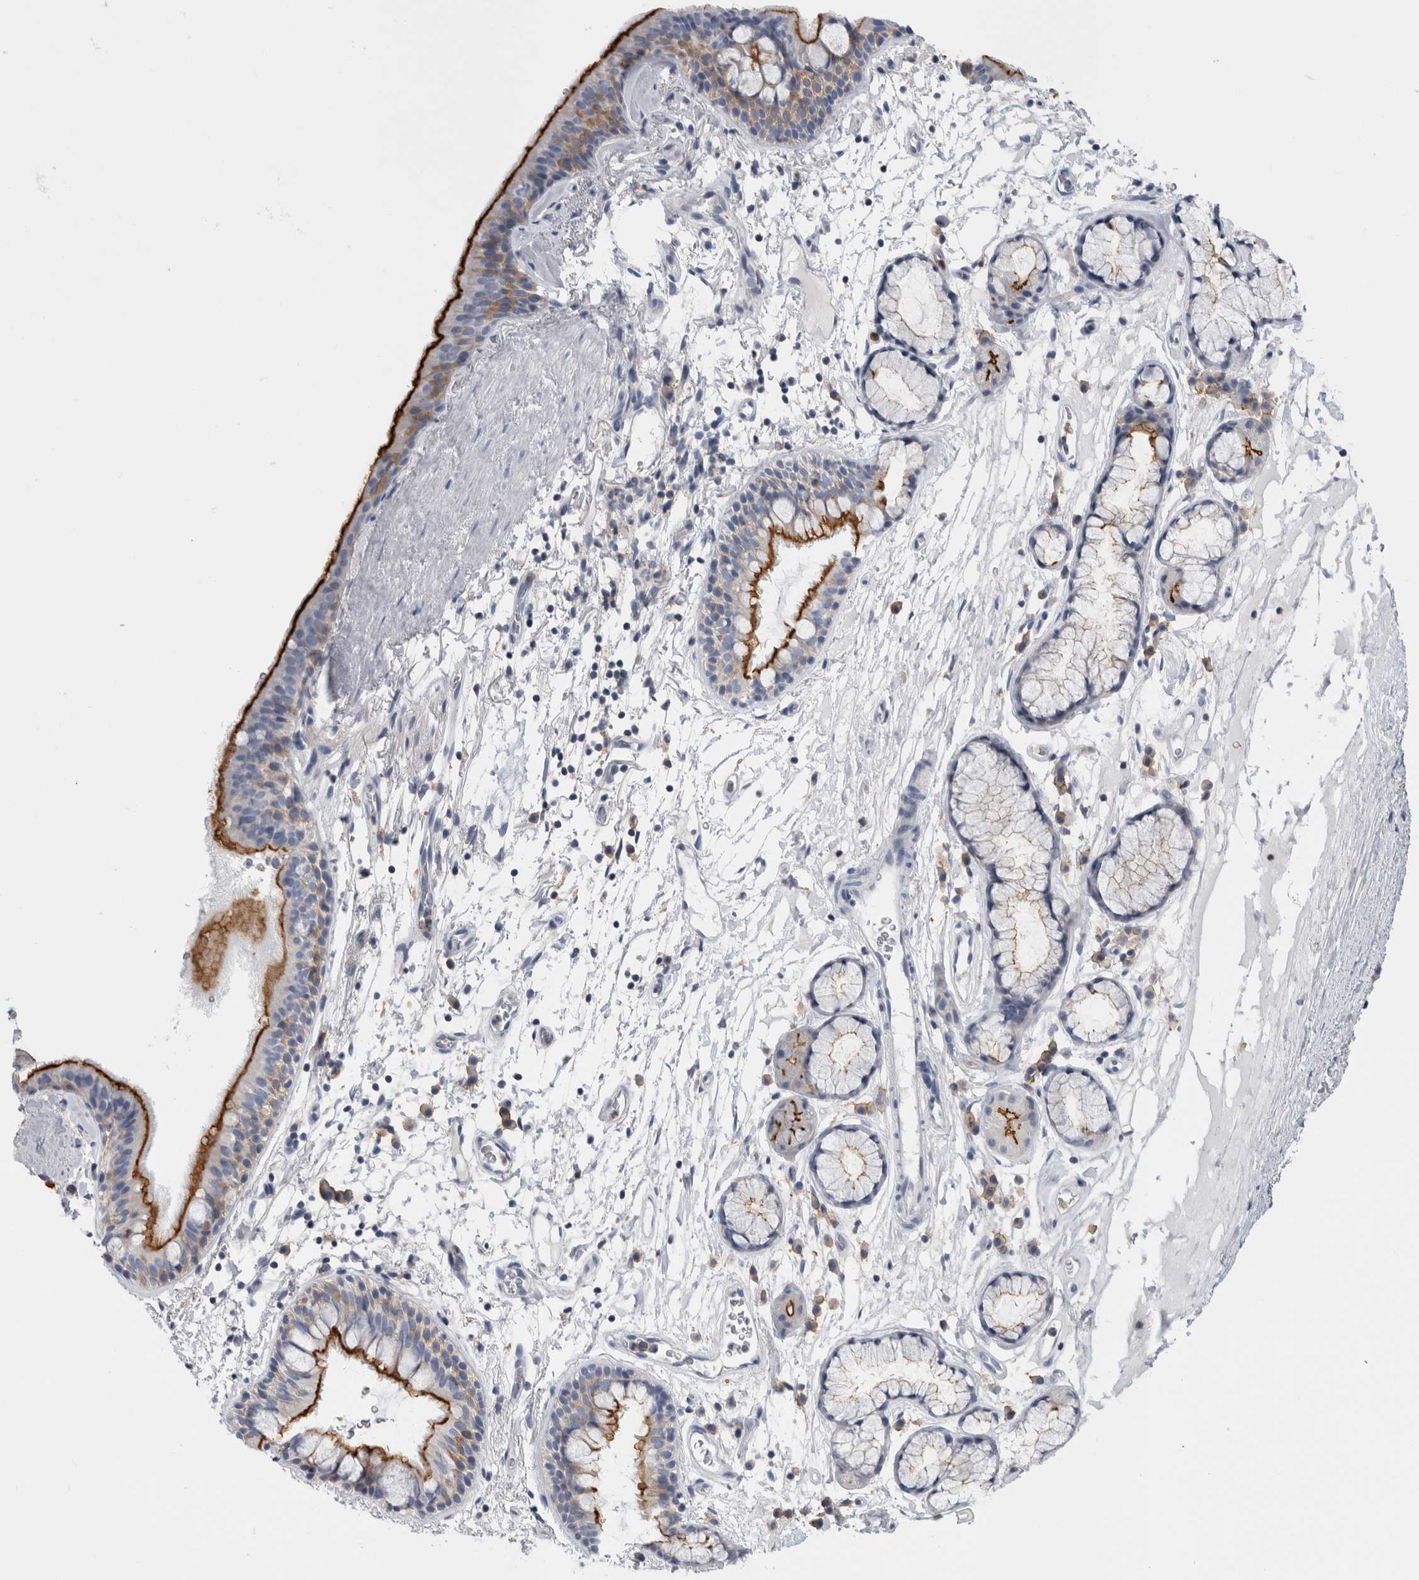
{"staining": {"intensity": "strong", "quantity": "25%-75%", "location": "cytoplasmic/membranous"}, "tissue": "bronchus", "cell_type": "Respiratory epithelial cells", "image_type": "normal", "snomed": [{"axis": "morphology", "description": "Normal tissue, NOS"}, {"axis": "topography", "description": "Cartilage tissue"}], "caption": "Respiratory epithelial cells show strong cytoplasmic/membranous expression in approximately 25%-75% of cells in benign bronchus. The staining was performed using DAB (3,3'-diaminobenzidine), with brown indicating positive protein expression. Nuclei are stained blue with hematoxylin.", "gene": "ANKFY1", "patient": {"sex": "female", "age": 63}}